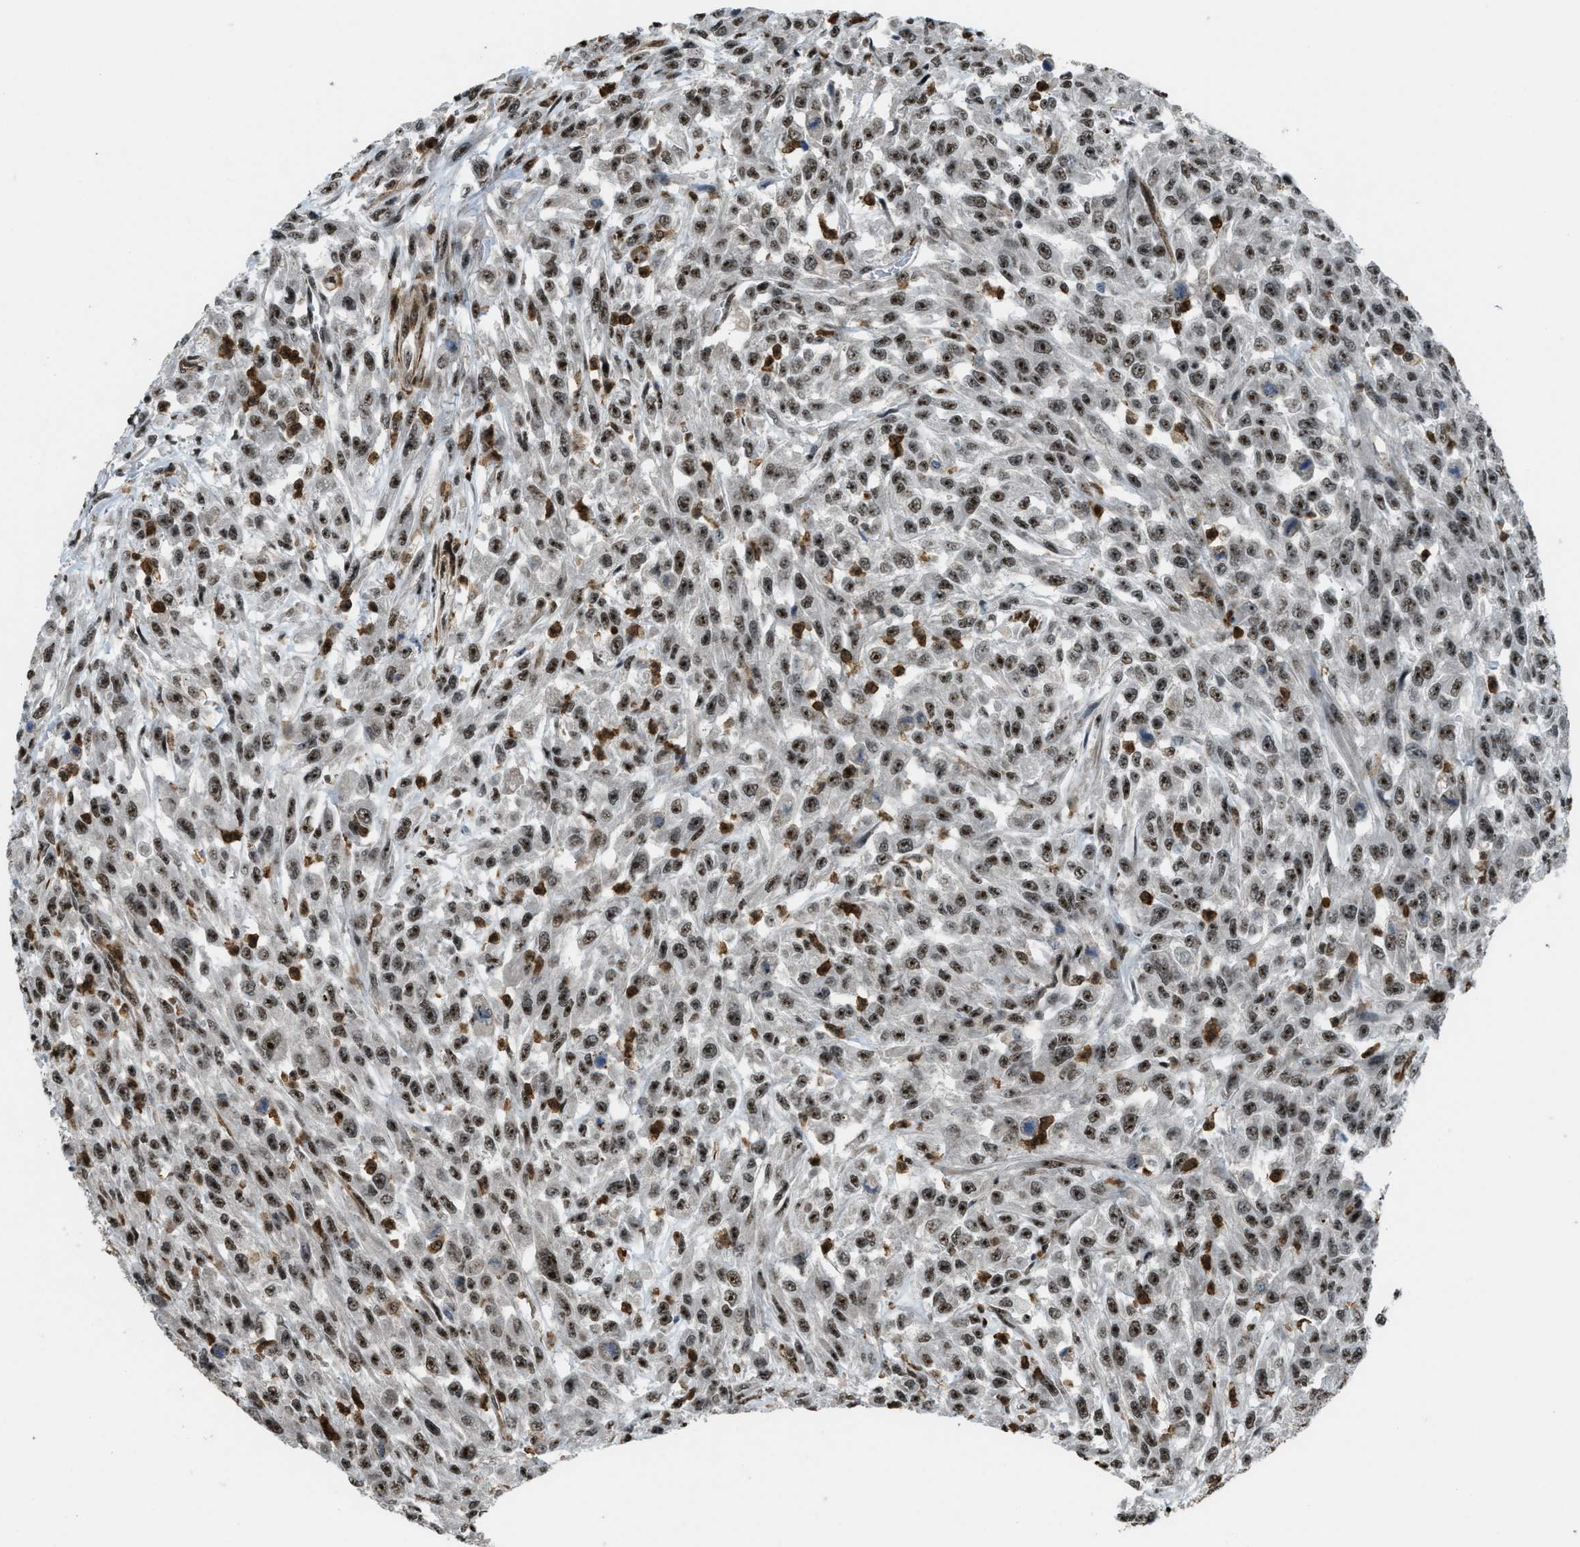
{"staining": {"intensity": "moderate", "quantity": ">75%", "location": "nuclear"}, "tissue": "urothelial cancer", "cell_type": "Tumor cells", "image_type": "cancer", "snomed": [{"axis": "morphology", "description": "Urothelial carcinoma, High grade"}, {"axis": "topography", "description": "Urinary bladder"}], "caption": "Immunohistochemical staining of urothelial cancer exhibits medium levels of moderate nuclear positivity in approximately >75% of tumor cells.", "gene": "E2F1", "patient": {"sex": "male", "age": 46}}